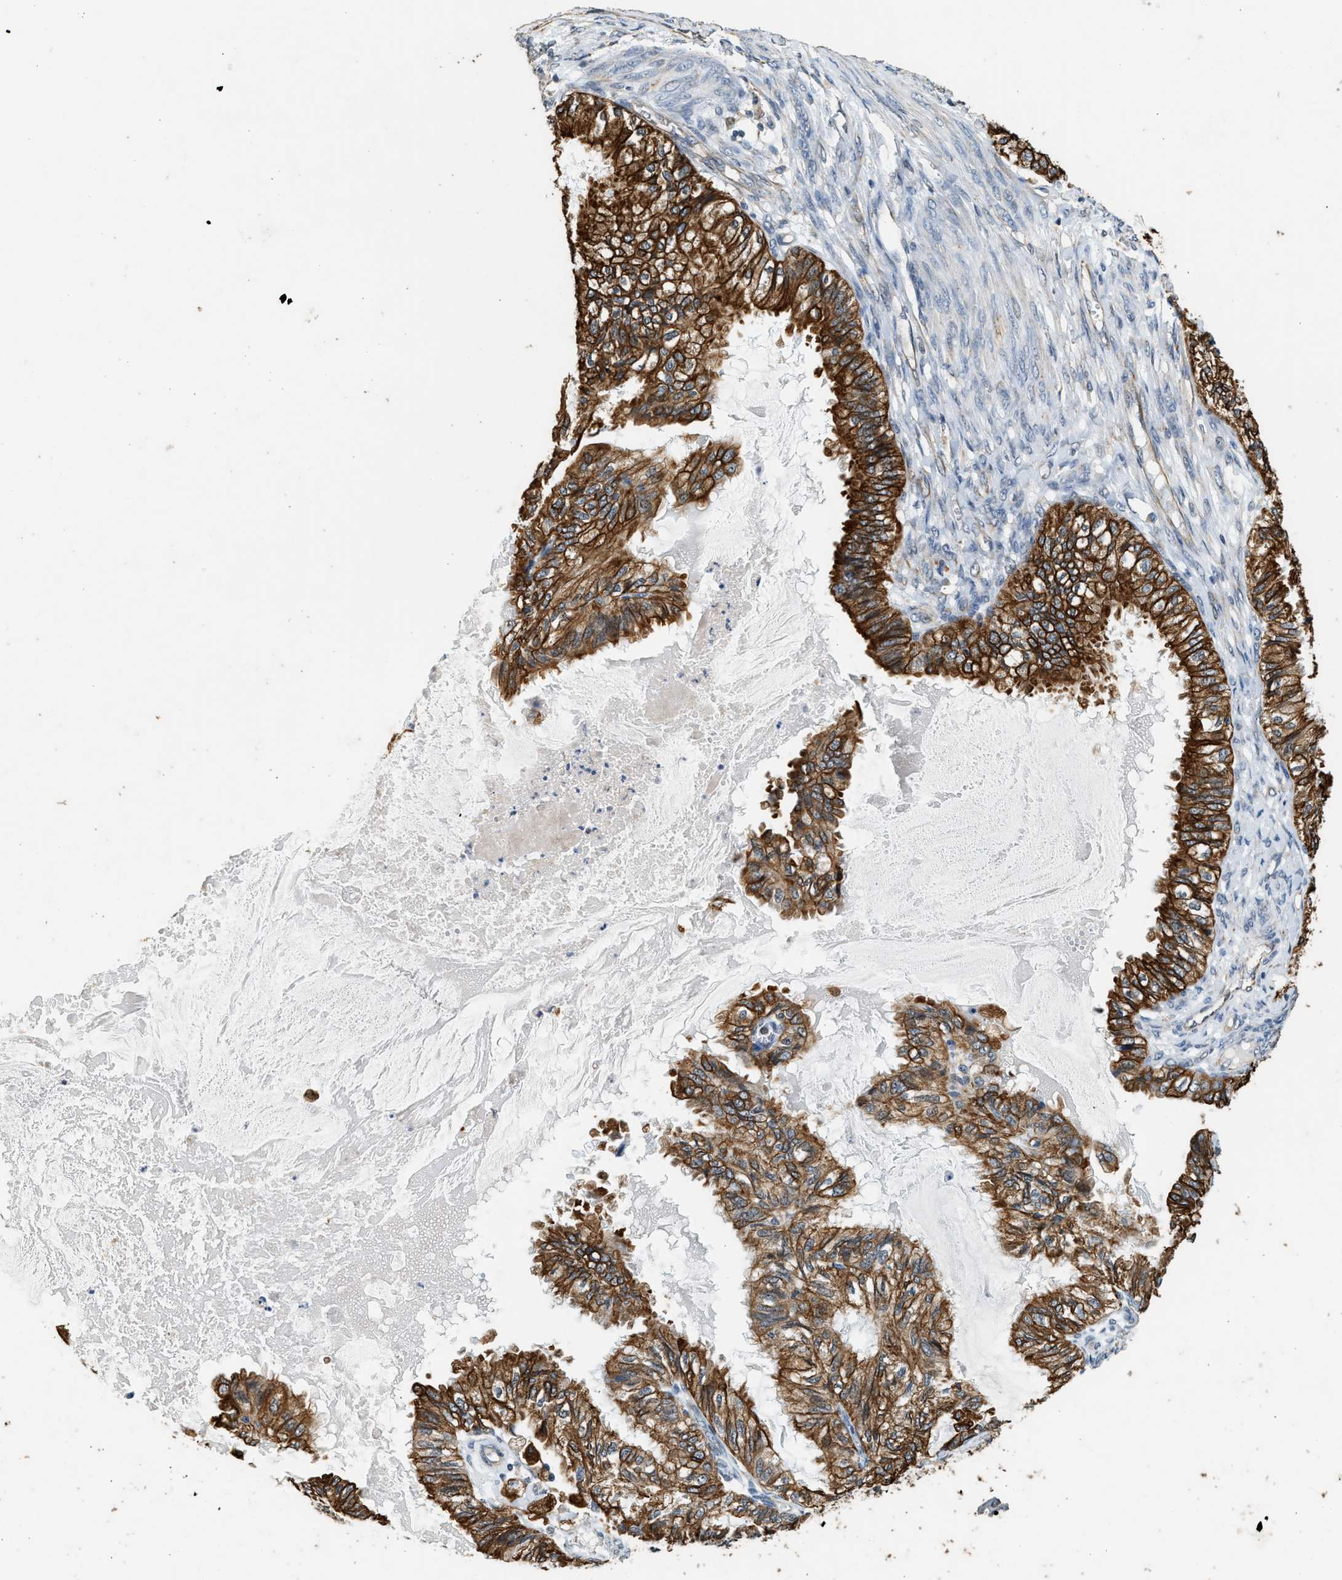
{"staining": {"intensity": "strong", "quantity": ">75%", "location": "cytoplasmic/membranous"}, "tissue": "cervical cancer", "cell_type": "Tumor cells", "image_type": "cancer", "snomed": [{"axis": "morphology", "description": "Normal tissue, NOS"}, {"axis": "morphology", "description": "Adenocarcinoma, NOS"}, {"axis": "topography", "description": "Cervix"}, {"axis": "topography", "description": "Endometrium"}], "caption": "IHC (DAB (3,3'-diaminobenzidine)) staining of adenocarcinoma (cervical) displays strong cytoplasmic/membranous protein positivity in about >75% of tumor cells. (DAB IHC with brightfield microscopy, high magnification).", "gene": "PCLO", "patient": {"sex": "female", "age": 86}}